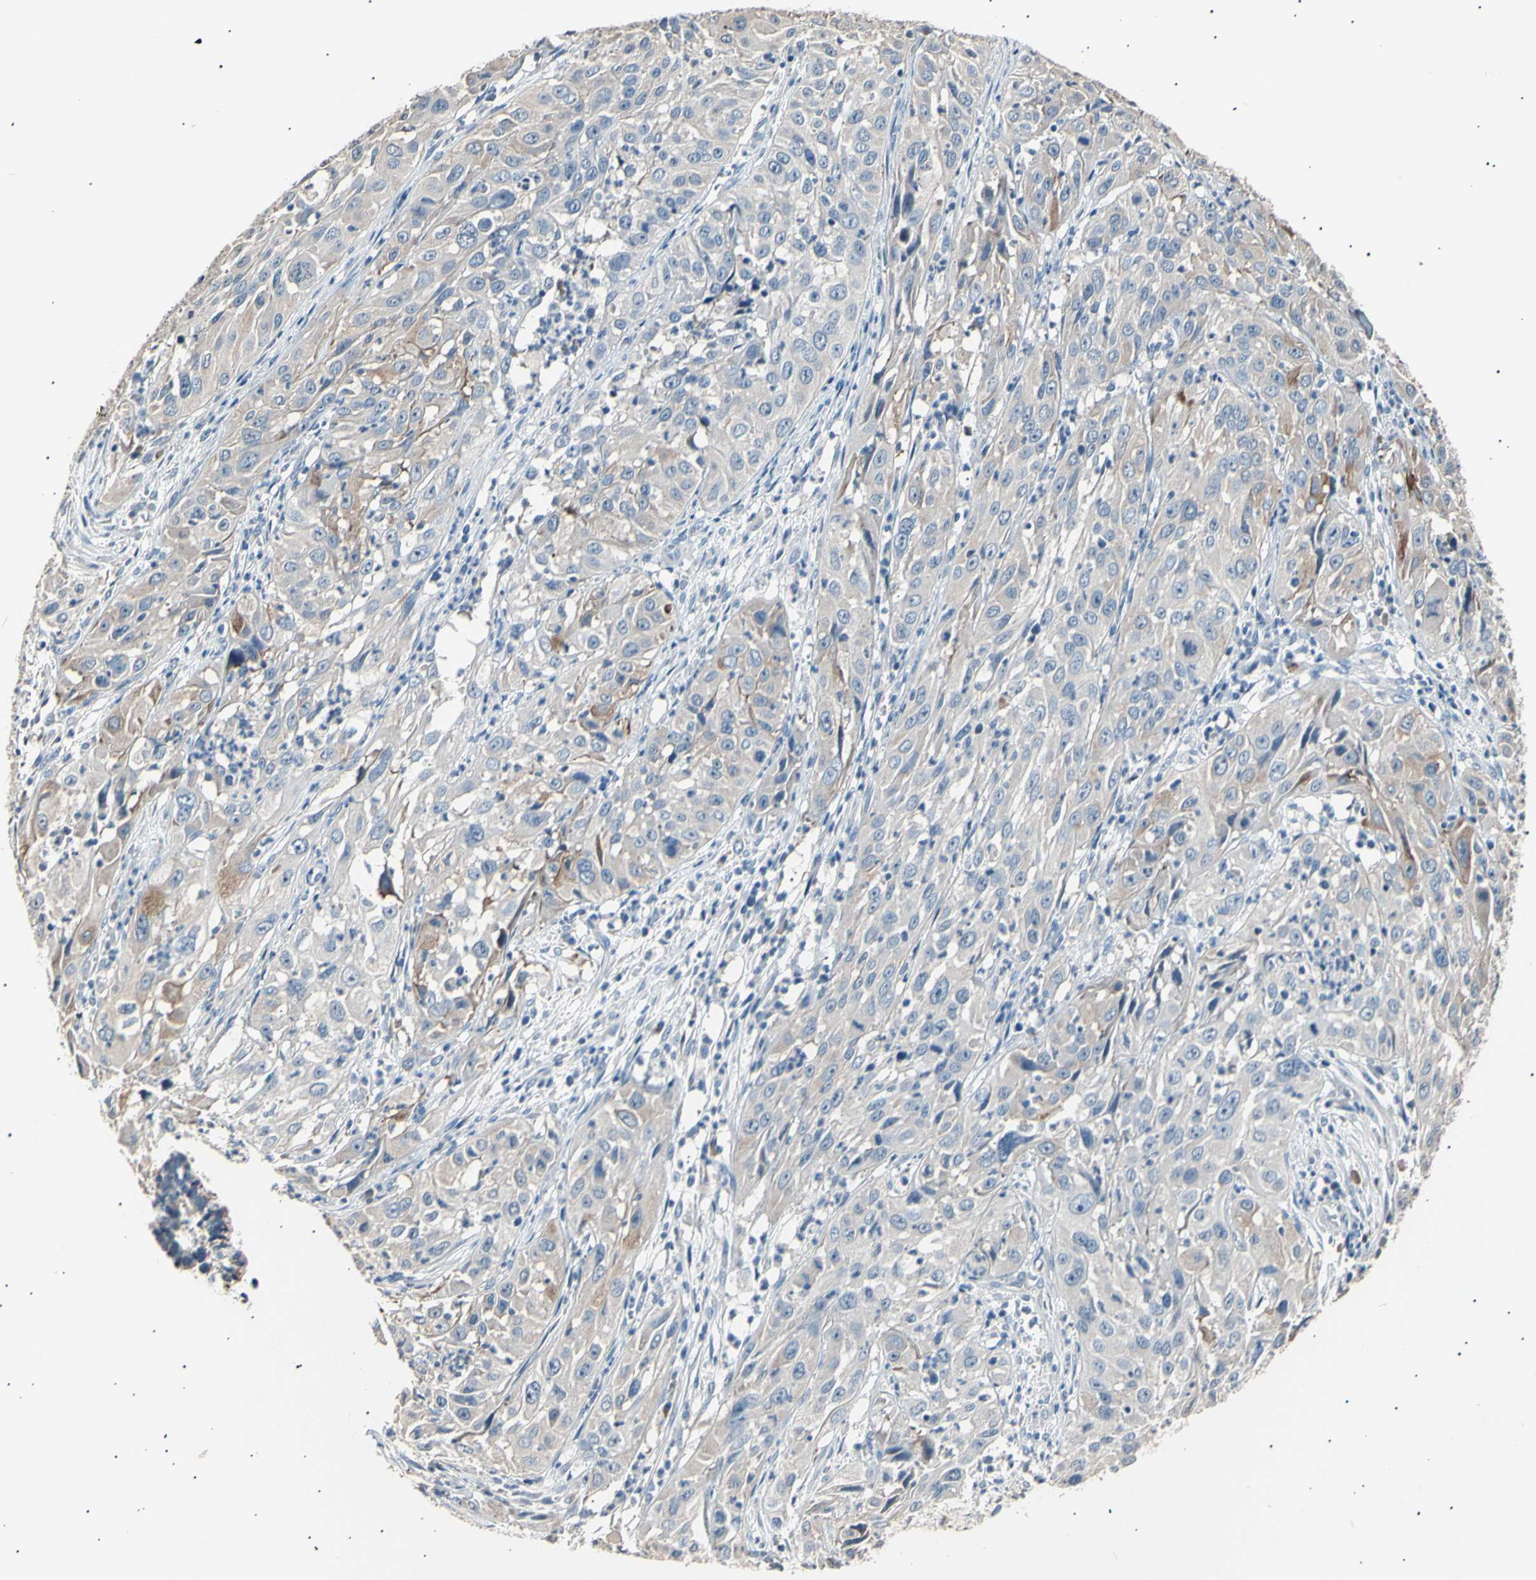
{"staining": {"intensity": "weak", "quantity": "25%-75%", "location": "cytoplasmic/membranous"}, "tissue": "cervical cancer", "cell_type": "Tumor cells", "image_type": "cancer", "snomed": [{"axis": "morphology", "description": "Squamous cell carcinoma, NOS"}, {"axis": "topography", "description": "Cervix"}], "caption": "Cervical cancer (squamous cell carcinoma) stained with immunohistochemistry reveals weak cytoplasmic/membranous expression in approximately 25%-75% of tumor cells. (IHC, brightfield microscopy, high magnification).", "gene": "LDLR", "patient": {"sex": "female", "age": 32}}